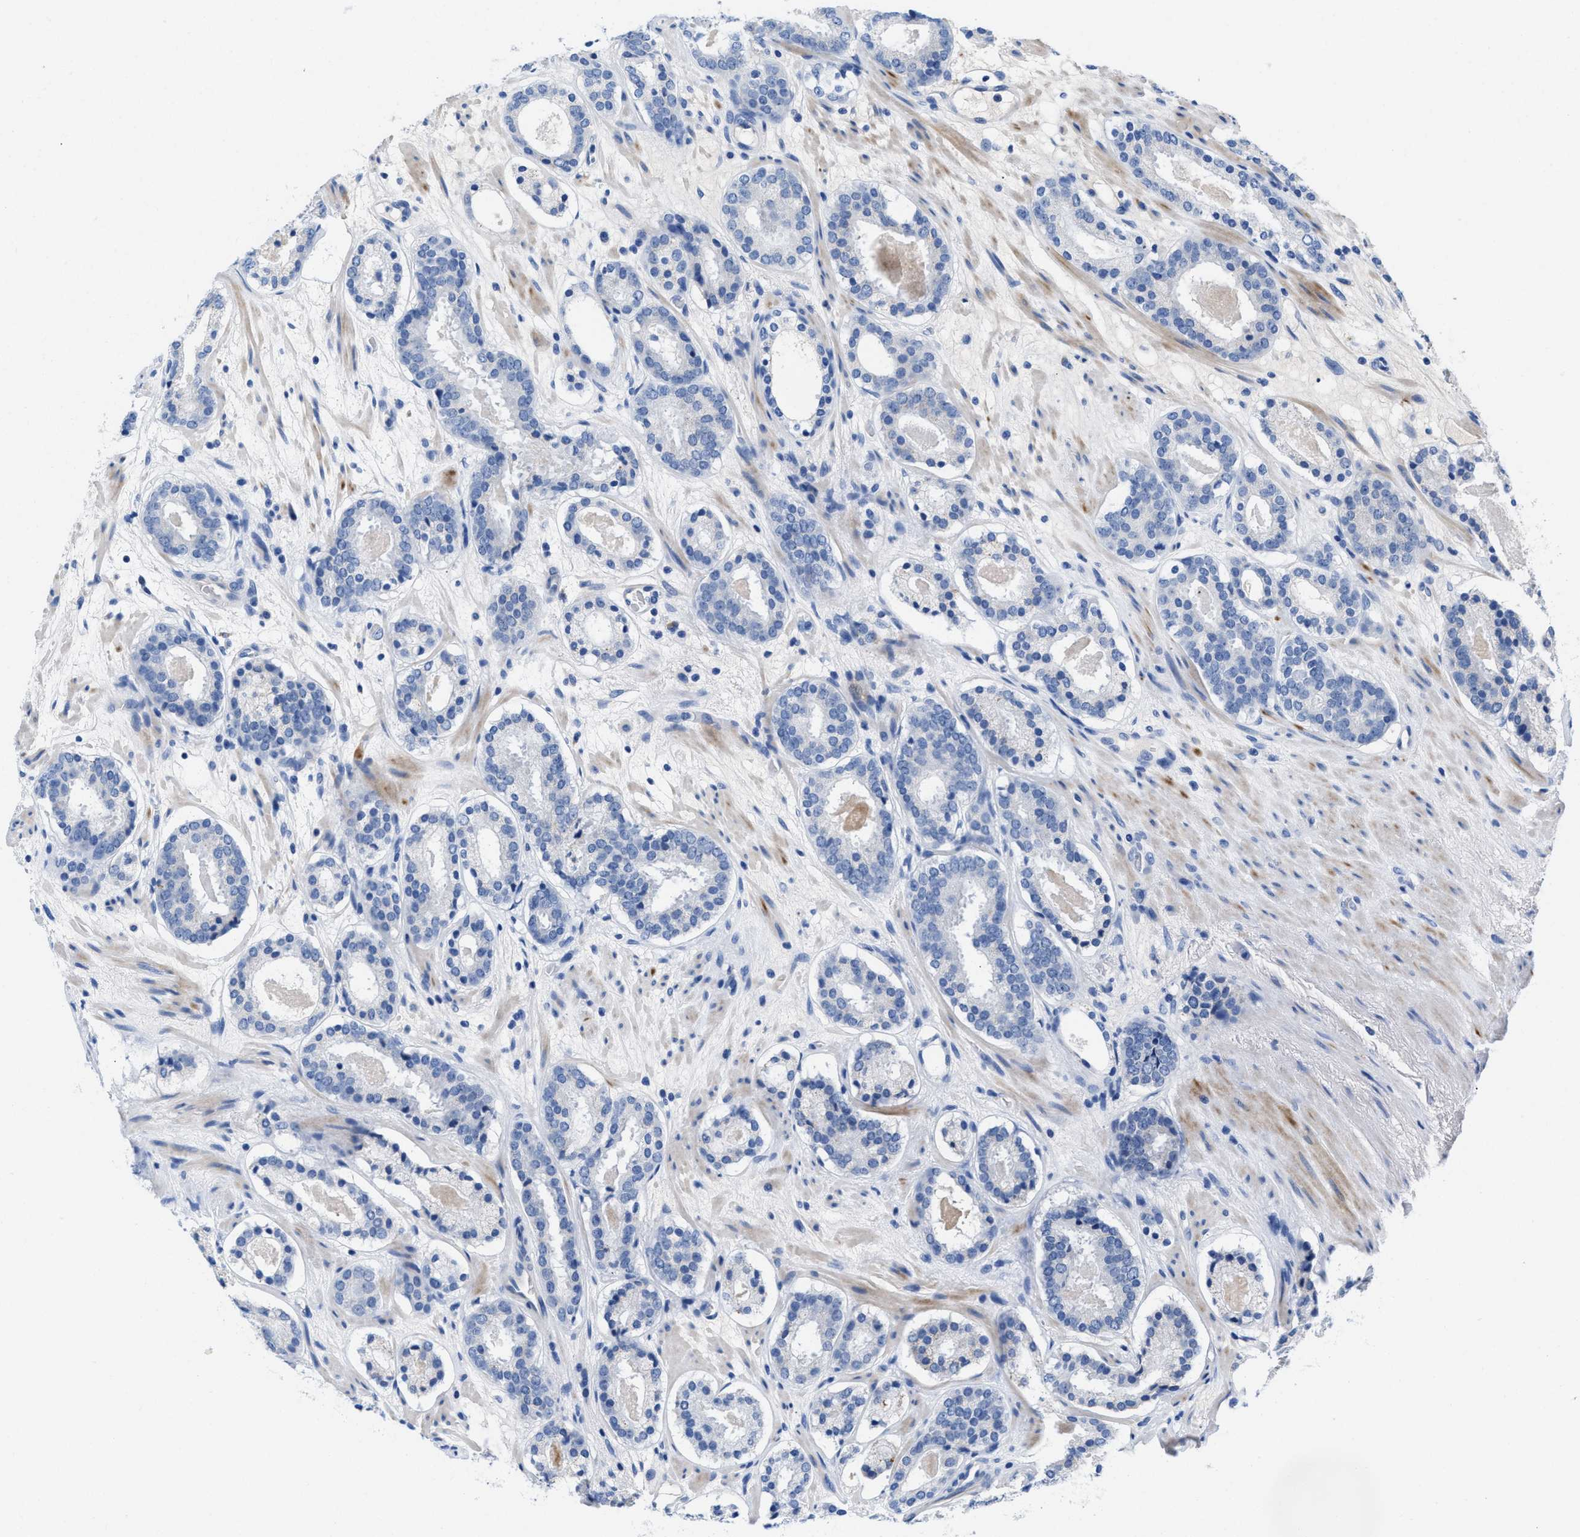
{"staining": {"intensity": "negative", "quantity": "none", "location": "none"}, "tissue": "prostate cancer", "cell_type": "Tumor cells", "image_type": "cancer", "snomed": [{"axis": "morphology", "description": "Adenocarcinoma, Low grade"}, {"axis": "topography", "description": "Prostate"}], "caption": "This histopathology image is of prostate cancer stained with immunohistochemistry to label a protein in brown with the nuclei are counter-stained blue. There is no positivity in tumor cells.", "gene": "SLFN13", "patient": {"sex": "male", "age": 69}}